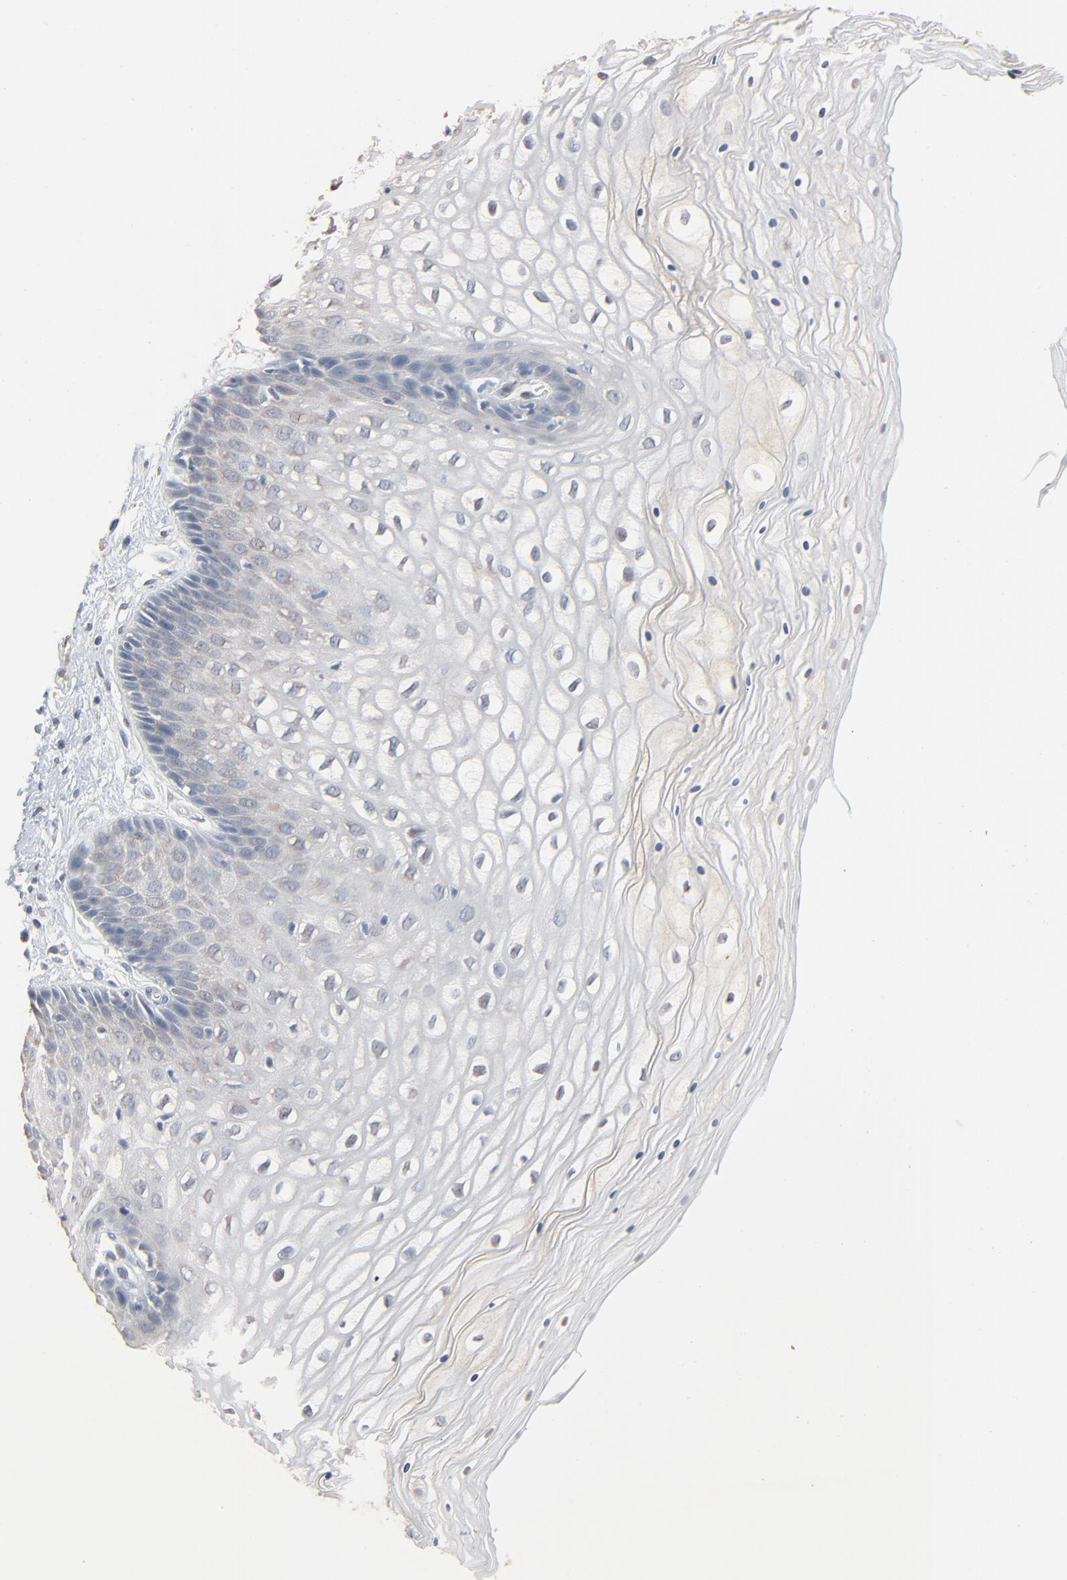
{"staining": {"intensity": "negative", "quantity": "none", "location": "none"}, "tissue": "vagina", "cell_type": "Squamous epithelial cells", "image_type": "normal", "snomed": [{"axis": "morphology", "description": "Normal tissue, NOS"}, {"axis": "topography", "description": "Vagina"}], "caption": "This is an IHC histopathology image of normal human vagina. There is no positivity in squamous epithelial cells.", "gene": "CCT5", "patient": {"sex": "female", "age": 34}}